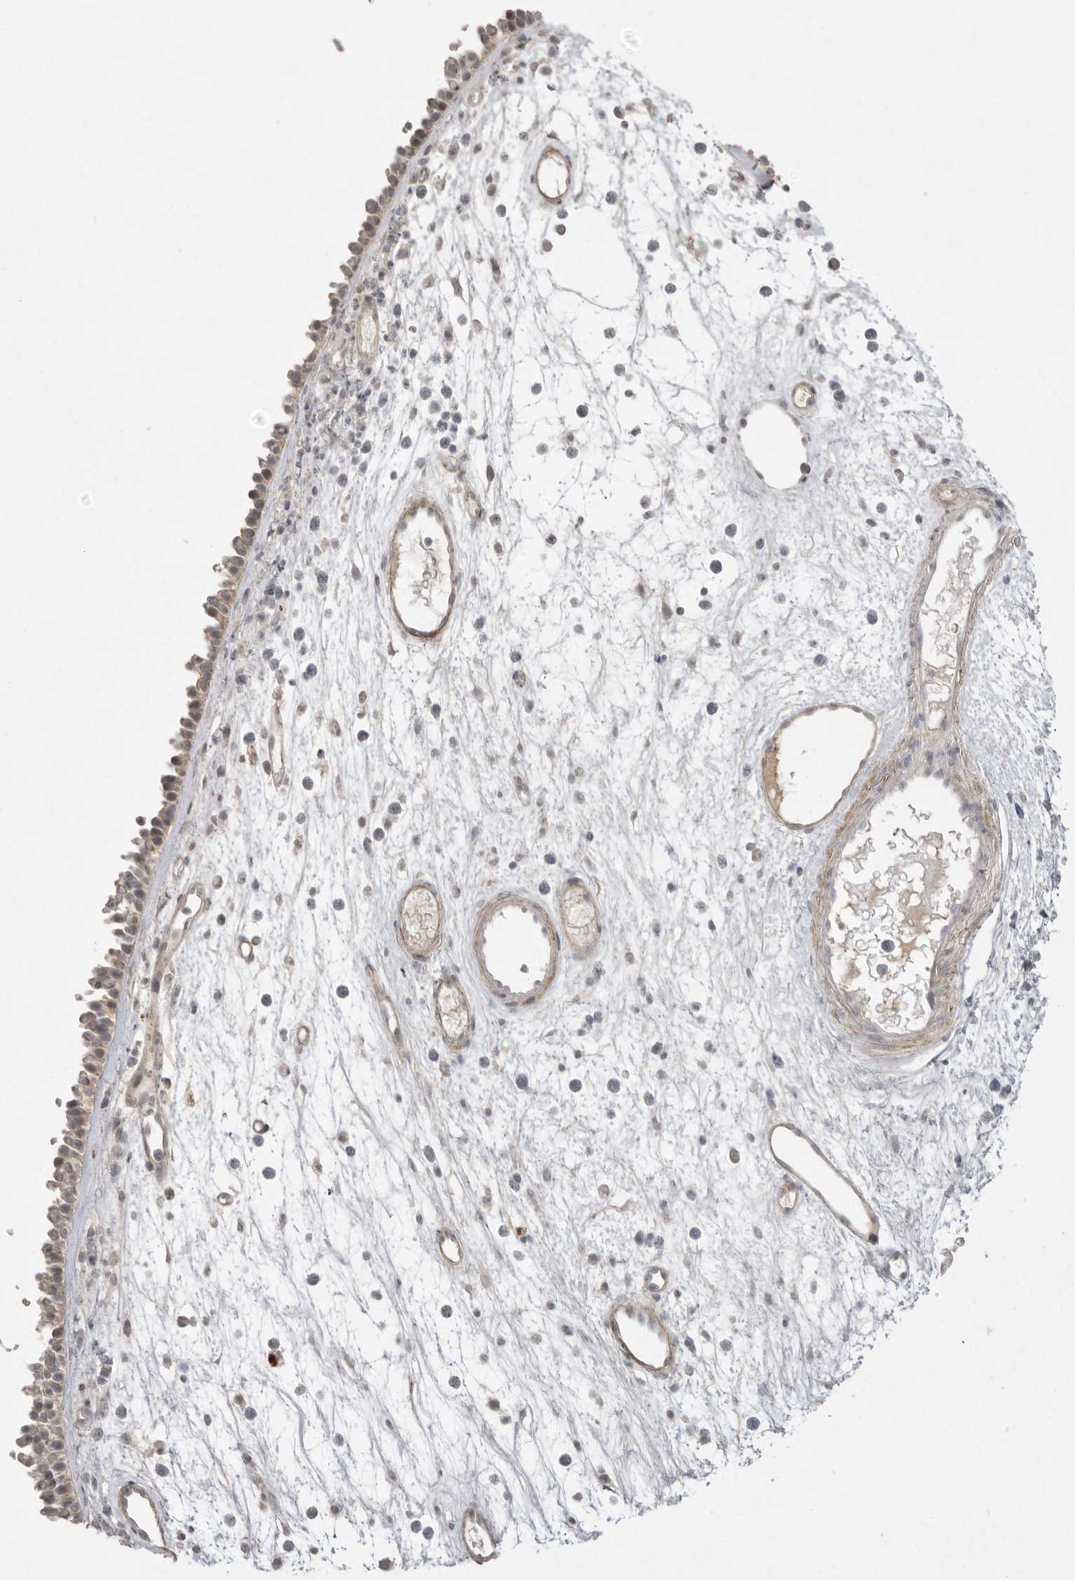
{"staining": {"intensity": "weak", "quantity": "25%-75%", "location": "cytoplasmic/membranous"}, "tissue": "nasopharynx", "cell_type": "Respiratory epithelial cells", "image_type": "normal", "snomed": [{"axis": "morphology", "description": "Normal tissue, NOS"}, {"axis": "morphology", "description": "Inflammation, NOS"}, {"axis": "morphology", "description": "Malignant melanoma, Metastatic site"}, {"axis": "topography", "description": "Nasopharynx"}], "caption": "IHC image of normal nasopharynx: human nasopharynx stained using immunohistochemistry shows low levels of weak protein expression localized specifically in the cytoplasmic/membranous of respiratory epithelial cells, appearing as a cytoplasmic/membranous brown color.", "gene": "VANGL2", "patient": {"sex": "male", "age": 70}}